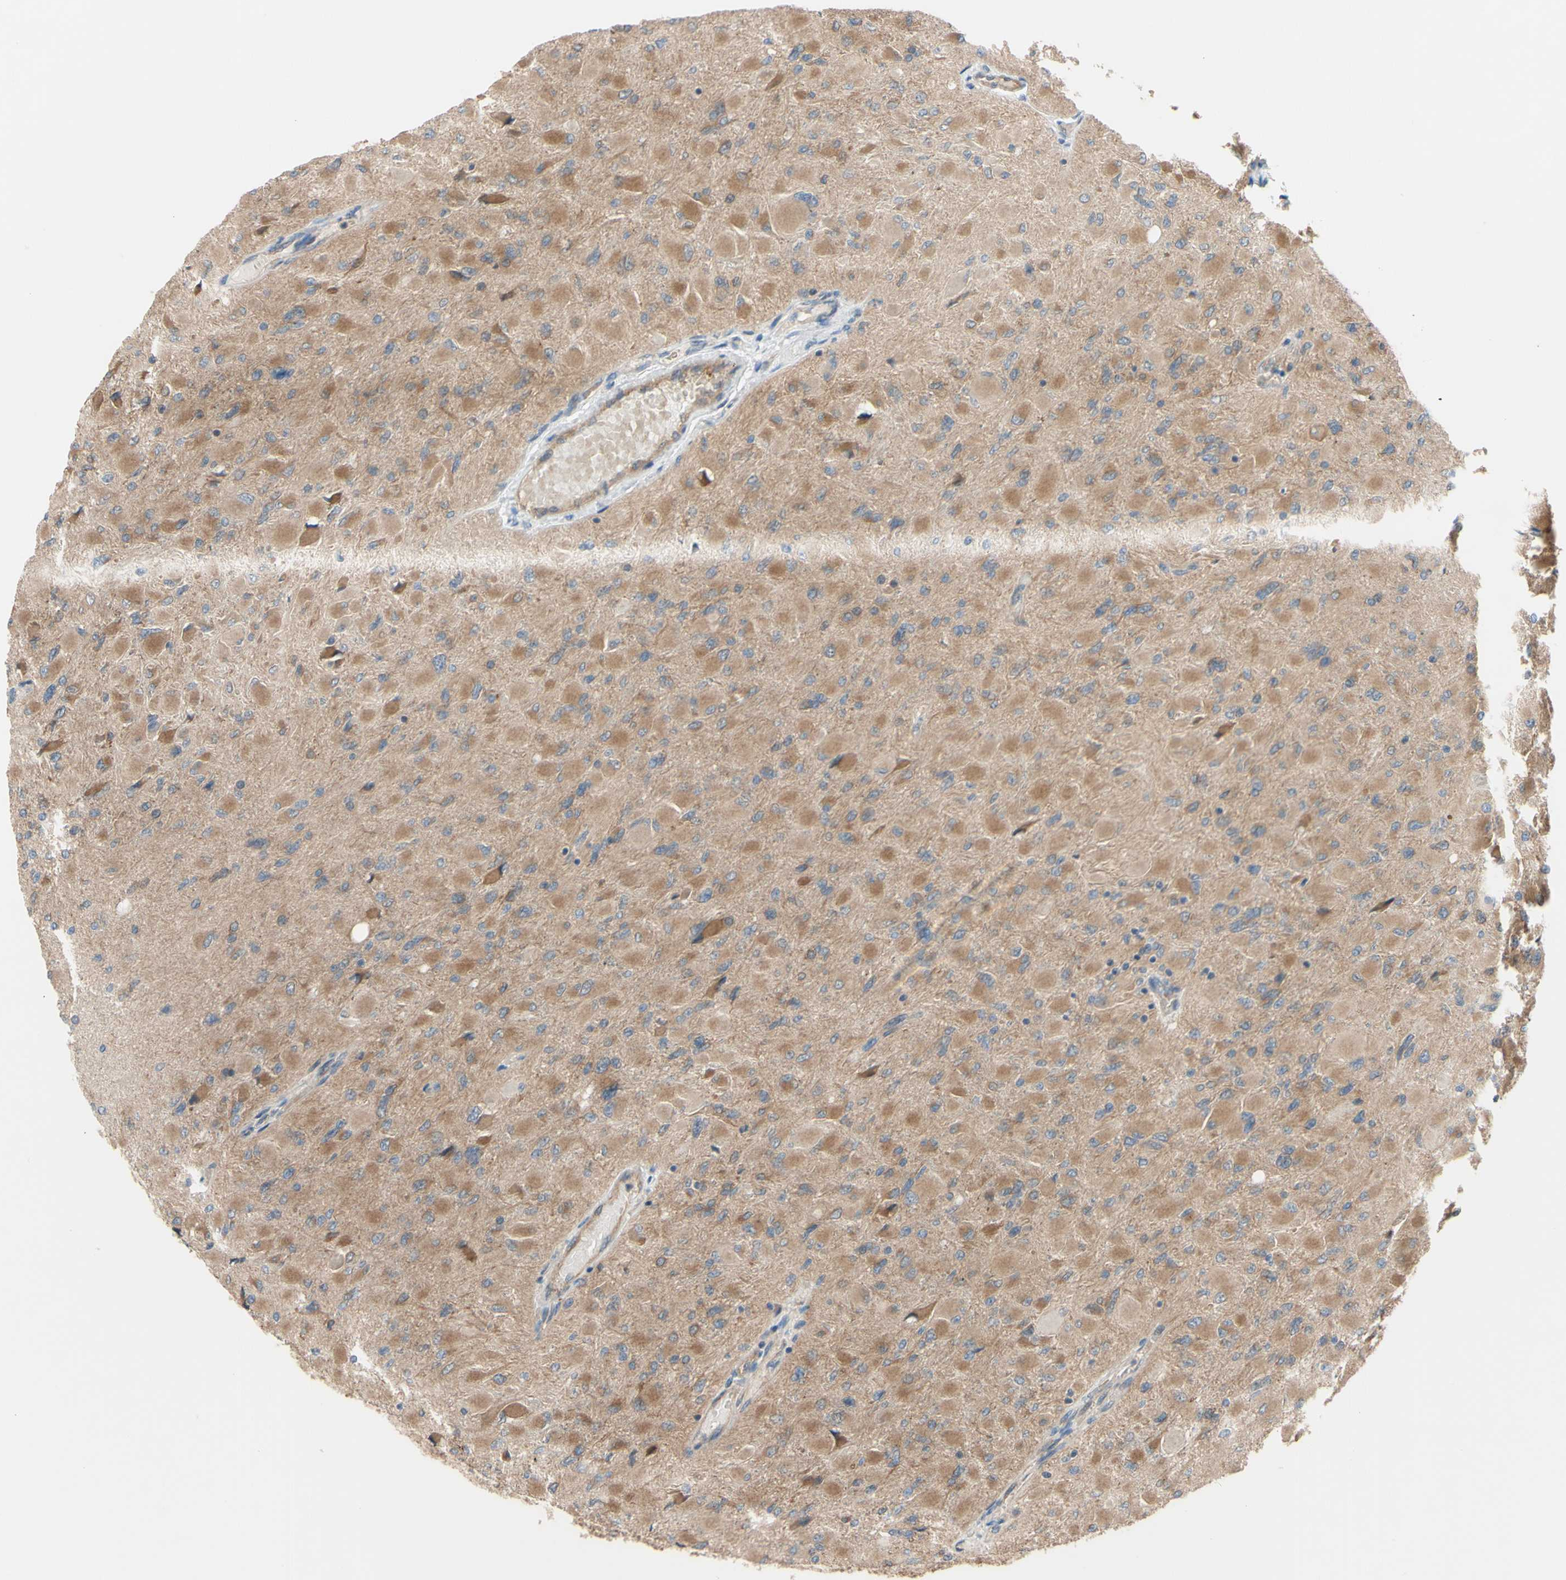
{"staining": {"intensity": "moderate", "quantity": ">75%", "location": "cytoplasmic/membranous"}, "tissue": "glioma", "cell_type": "Tumor cells", "image_type": "cancer", "snomed": [{"axis": "morphology", "description": "Glioma, malignant, High grade"}, {"axis": "topography", "description": "Cerebral cortex"}], "caption": "Glioma stained with a brown dye demonstrates moderate cytoplasmic/membranous positive expression in about >75% of tumor cells.", "gene": "DYNLRB1", "patient": {"sex": "female", "age": 36}}